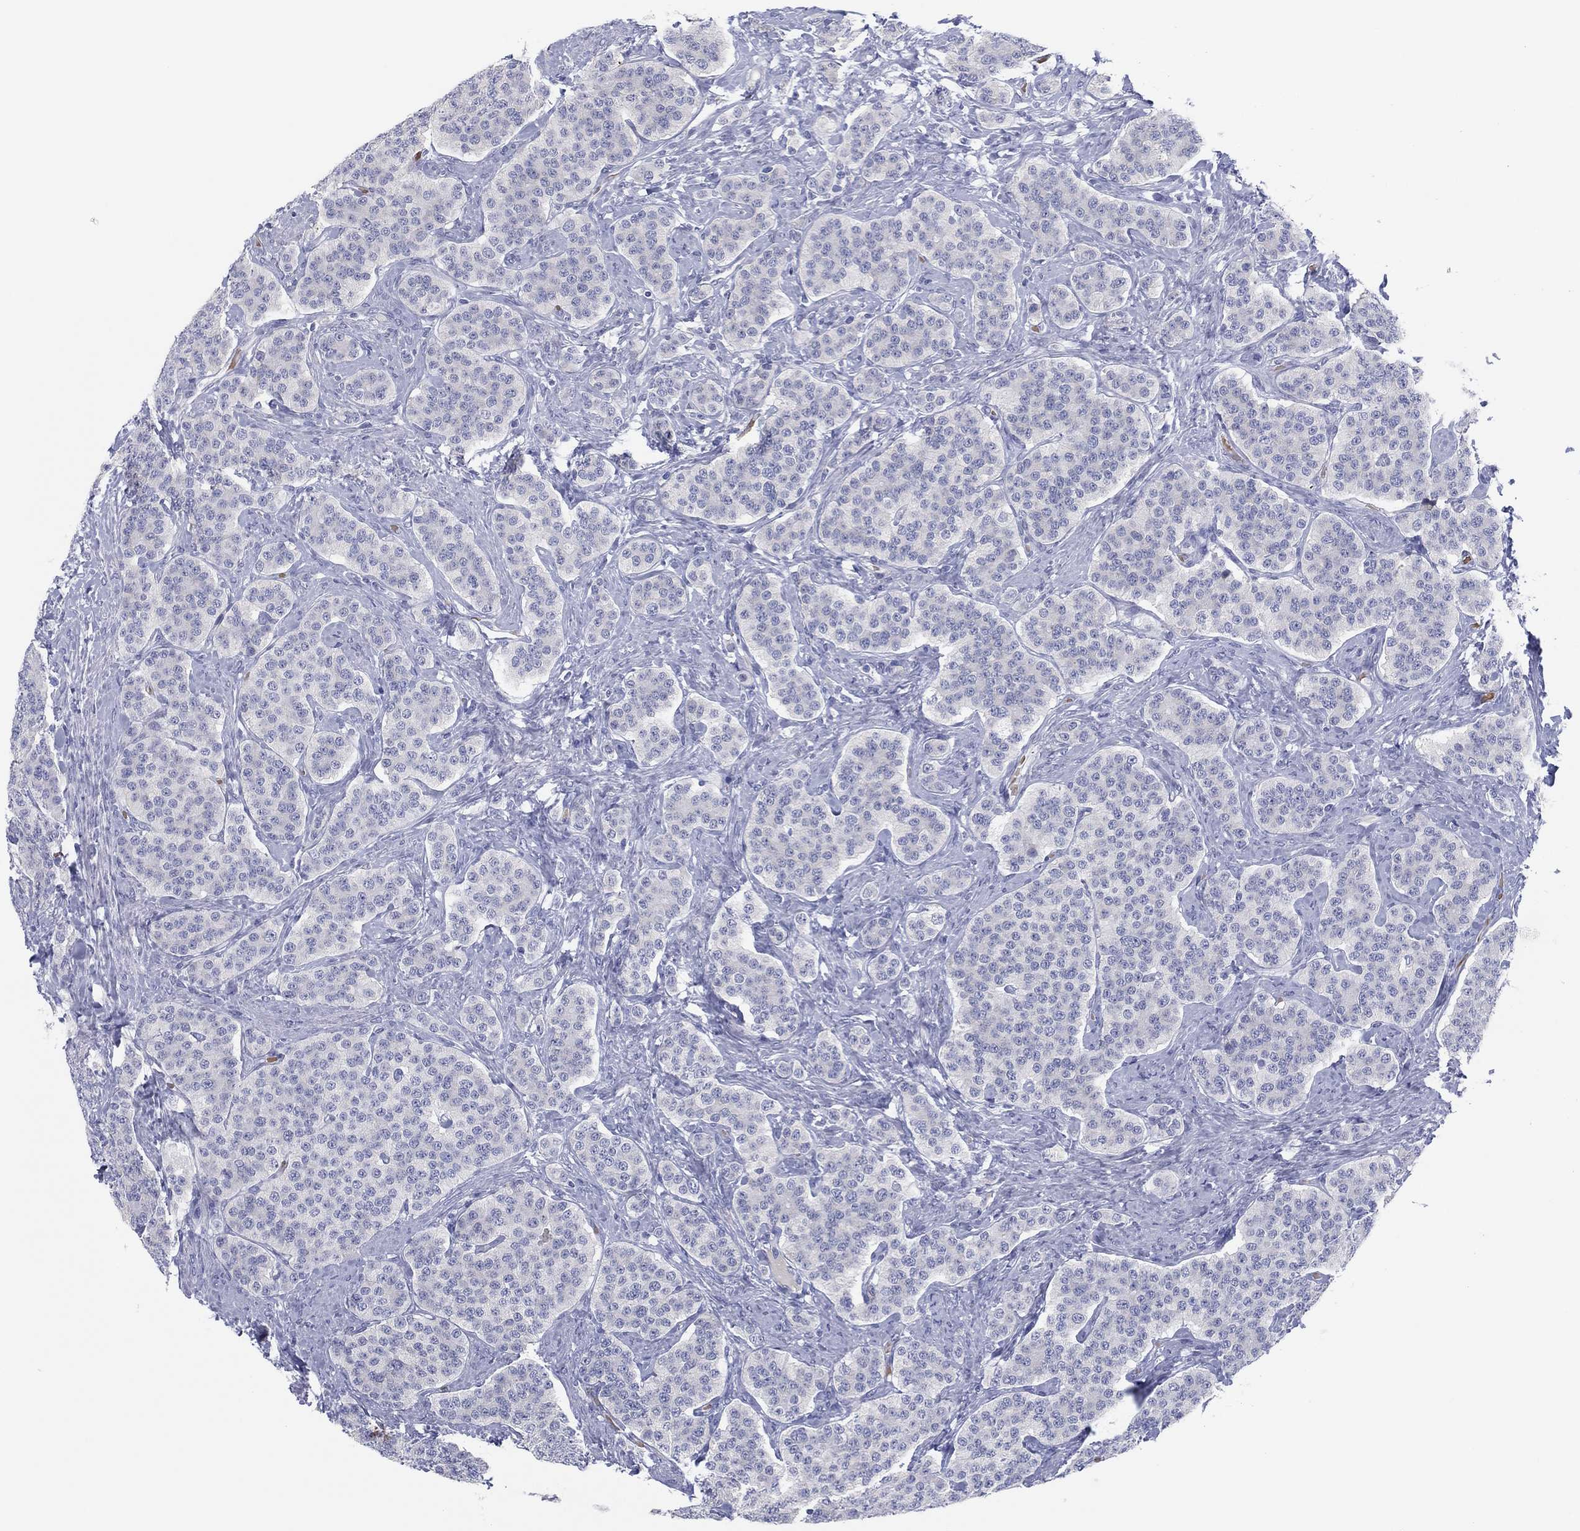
{"staining": {"intensity": "negative", "quantity": "none", "location": "none"}, "tissue": "carcinoid", "cell_type": "Tumor cells", "image_type": "cancer", "snomed": [{"axis": "morphology", "description": "Carcinoid, malignant, NOS"}, {"axis": "topography", "description": "Small intestine"}], "caption": "Tumor cells show no significant expression in carcinoid. The staining was performed using DAB (3,3'-diaminobenzidine) to visualize the protein expression in brown, while the nuclei were stained in blue with hematoxylin (Magnification: 20x).", "gene": "HEATR4", "patient": {"sex": "female", "age": 58}}